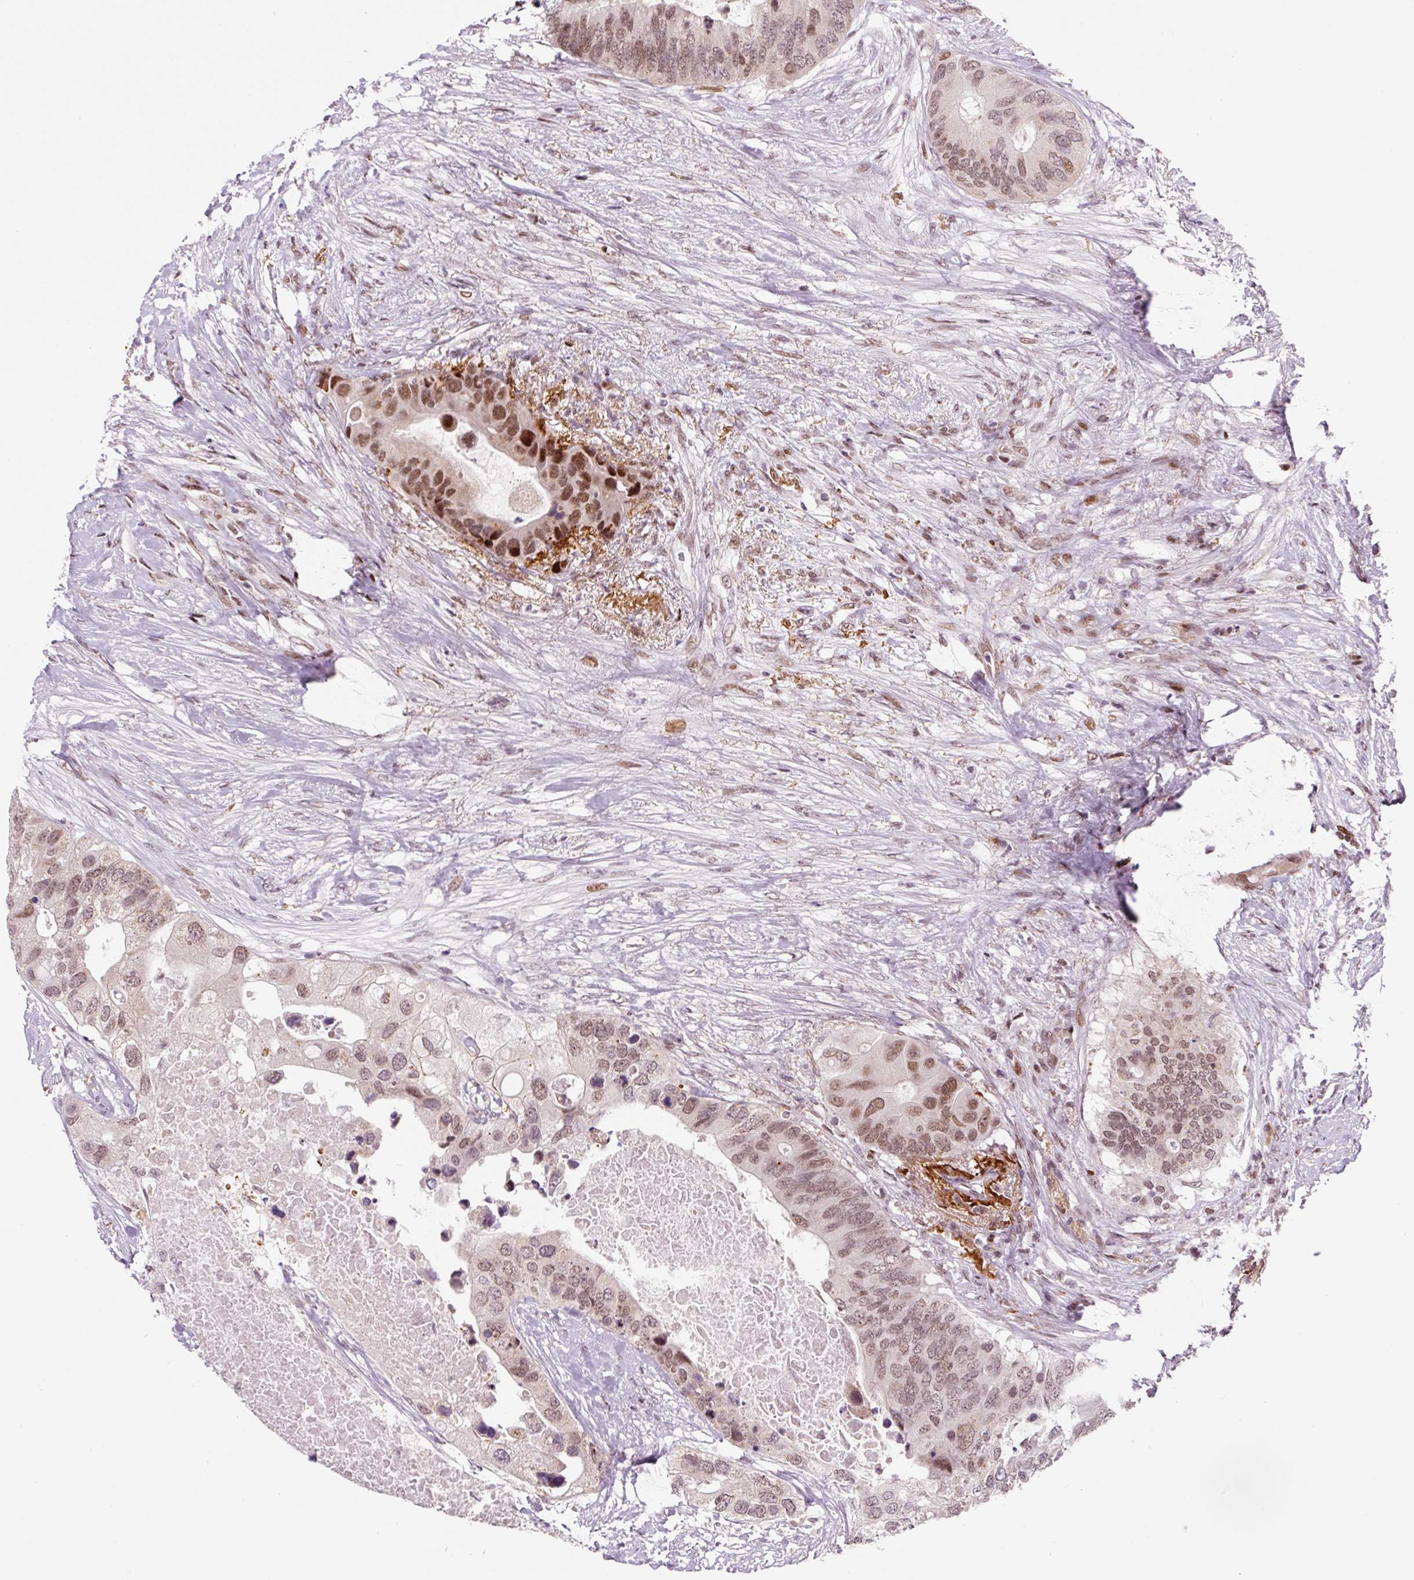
{"staining": {"intensity": "moderate", "quantity": ">75%", "location": "nuclear"}, "tissue": "colorectal cancer", "cell_type": "Tumor cells", "image_type": "cancer", "snomed": [{"axis": "morphology", "description": "Adenocarcinoma, NOS"}, {"axis": "topography", "description": "Colon"}], "caption": "IHC photomicrograph of neoplastic tissue: human adenocarcinoma (colorectal) stained using immunohistochemistry displays medium levels of moderate protein expression localized specifically in the nuclear of tumor cells, appearing as a nuclear brown color.", "gene": "CCNL2", "patient": {"sex": "male", "age": 71}}